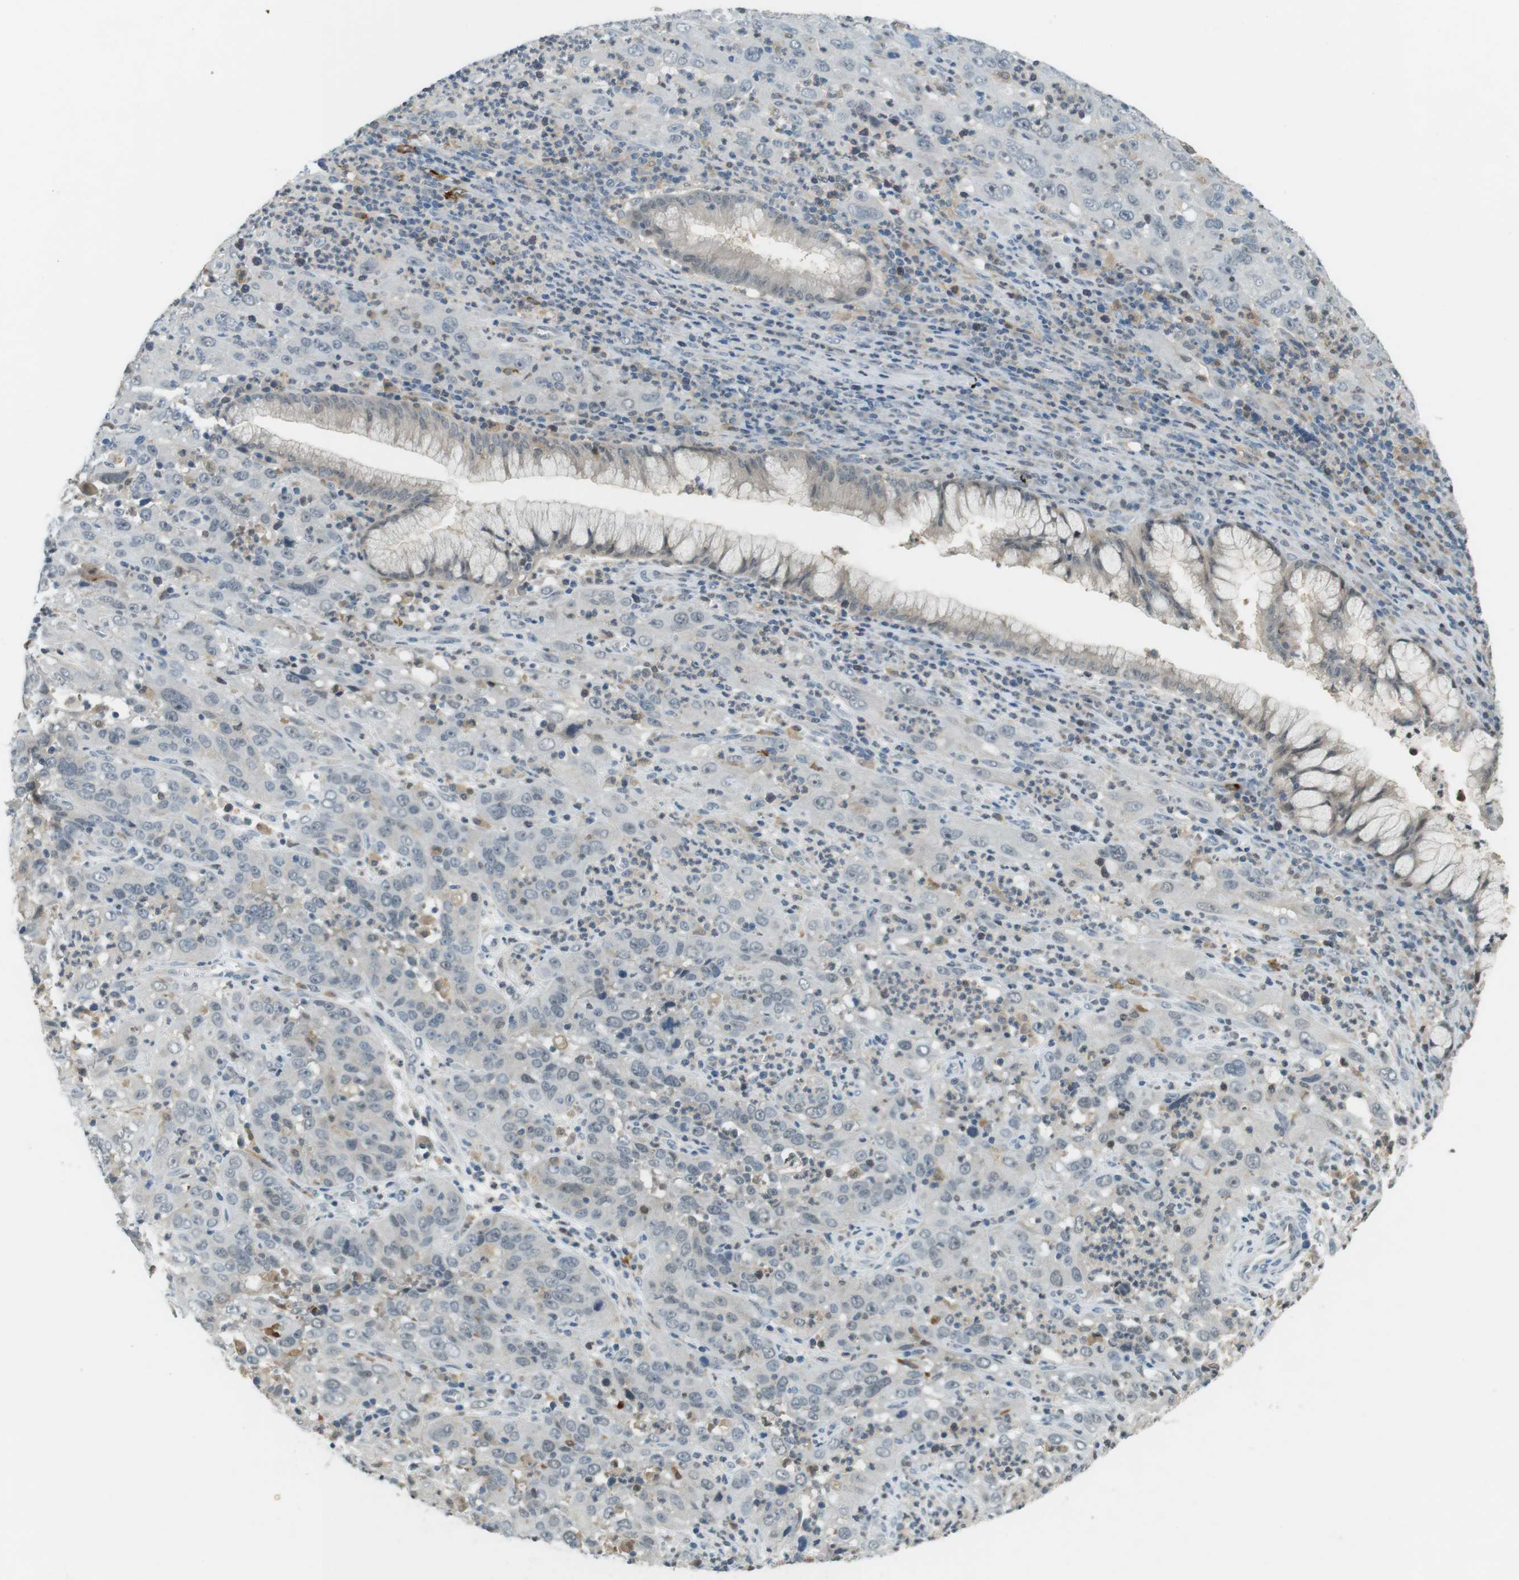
{"staining": {"intensity": "negative", "quantity": "none", "location": "none"}, "tissue": "cervical cancer", "cell_type": "Tumor cells", "image_type": "cancer", "snomed": [{"axis": "morphology", "description": "Squamous cell carcinoma, NOS"}, {"axis": "topography", "description": "Cervix"}], "caption": "A photomicrograph of squamous cell carcinoma (cervical) stained for a protein exhibits no brown staining in tumor cells. (Stains: DAB IHC with hematoxylin counter stain, Microscopy: brightfield microscopy at high magnification).", "gene": "CDK14", "patient": {"sex": "female", "age": 32}}